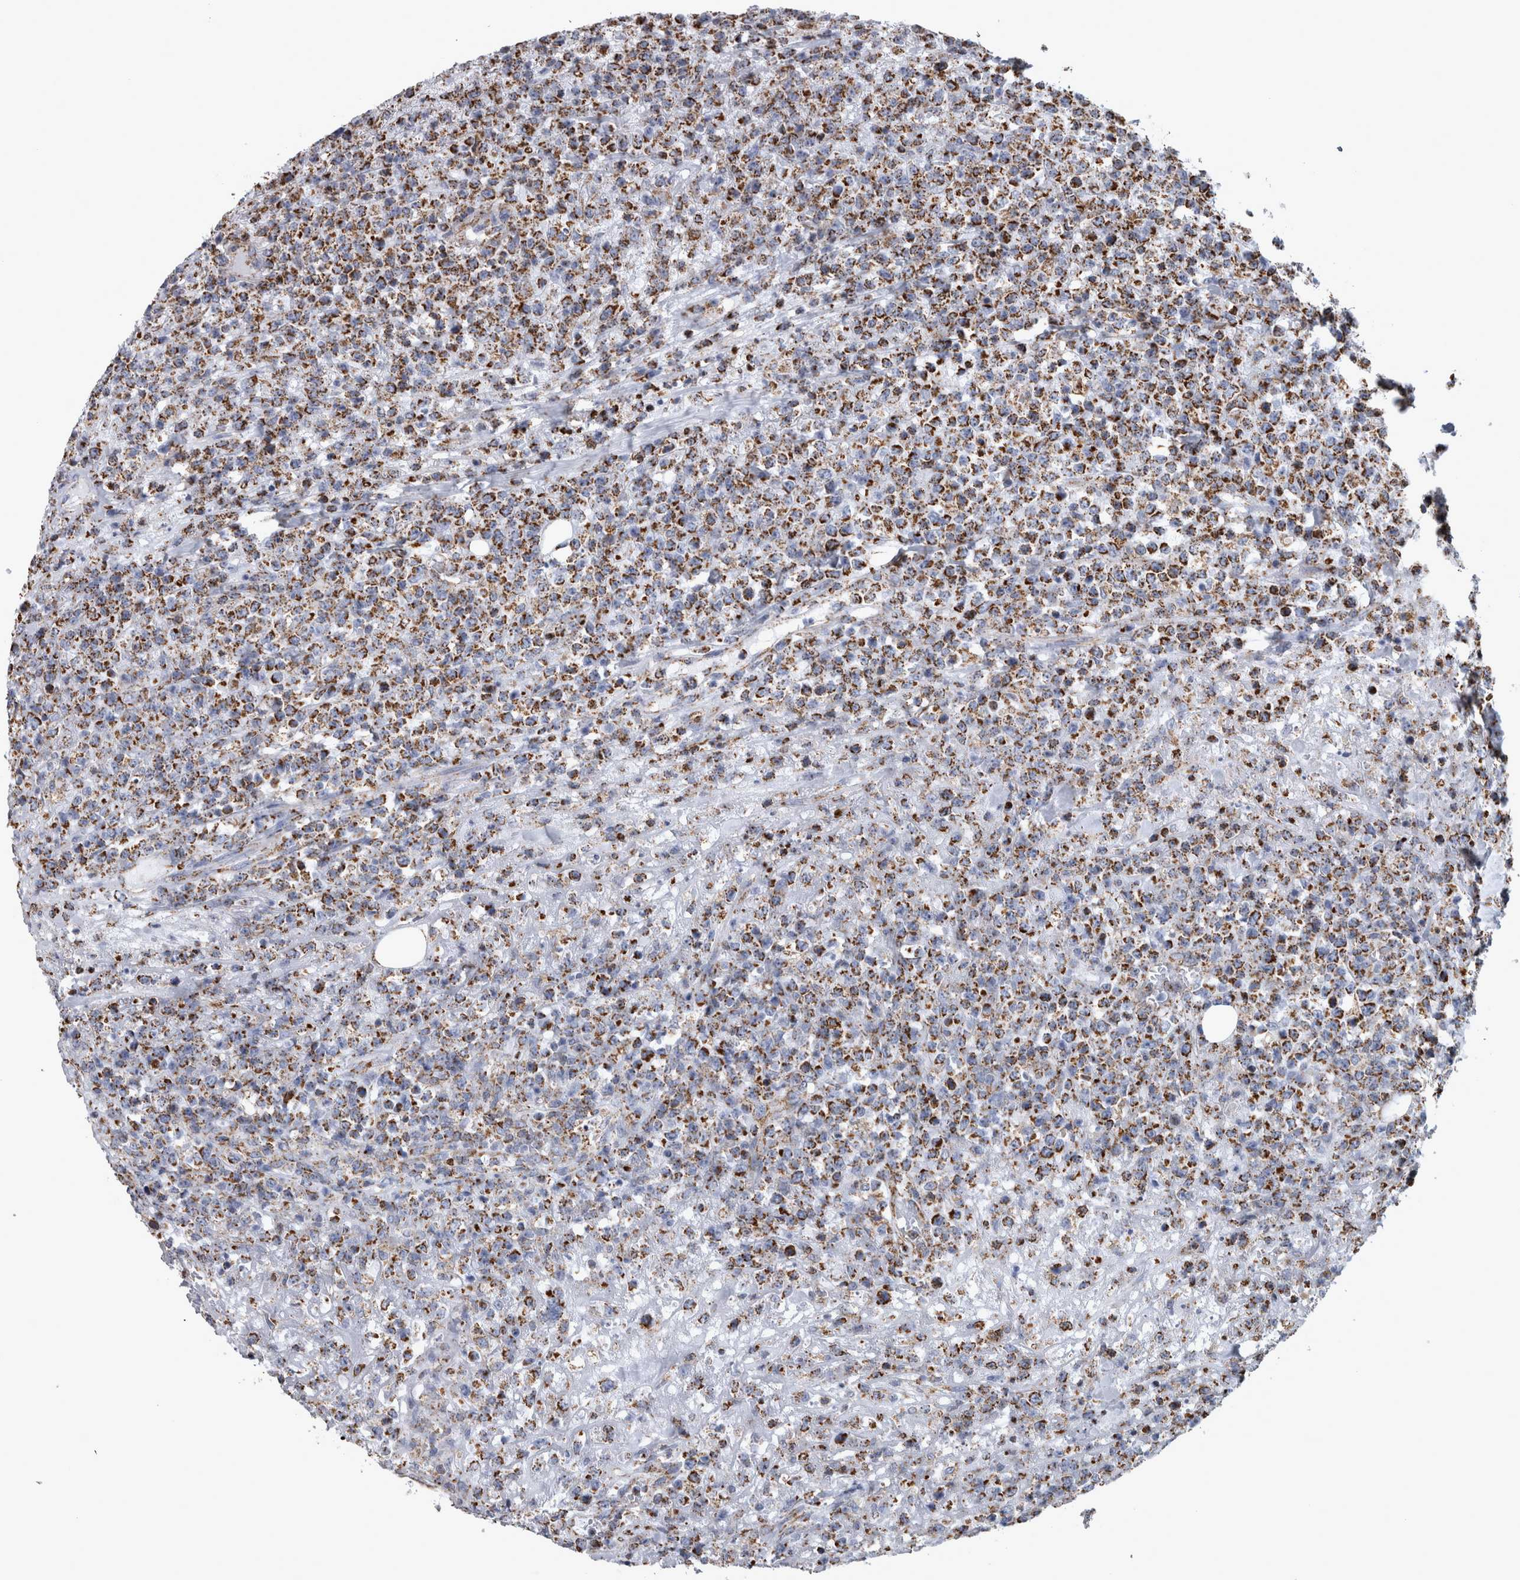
{"staining": {"intensity": "moderate", "quantity": ">75%", "location": "cytoplasmic/membranous"}, "tissue": "lymphoma", "cell_type": "Tumor cells", "image_type": "cancer", "snomed": [{"axis": "morphology", "description": "Malignant lymphoma, non-Hodgkin's type, High grade"}, {"axis": "topography", "description": "Colon"}], "caption": "Tumor cells show medium levels of moderate cytoplasmic/membranous positivity in approximately >75% of cells in high-grade malignant lymphoma, non-Hodgkin's type. (Stains: DAB (3,3'-diaminobenzidine) in brown, nuclei in blue, Microscopy: brightfield microscopy at high magnification).", "gene": "MDH2", "patient": {"sex": "female", "age": 53}}